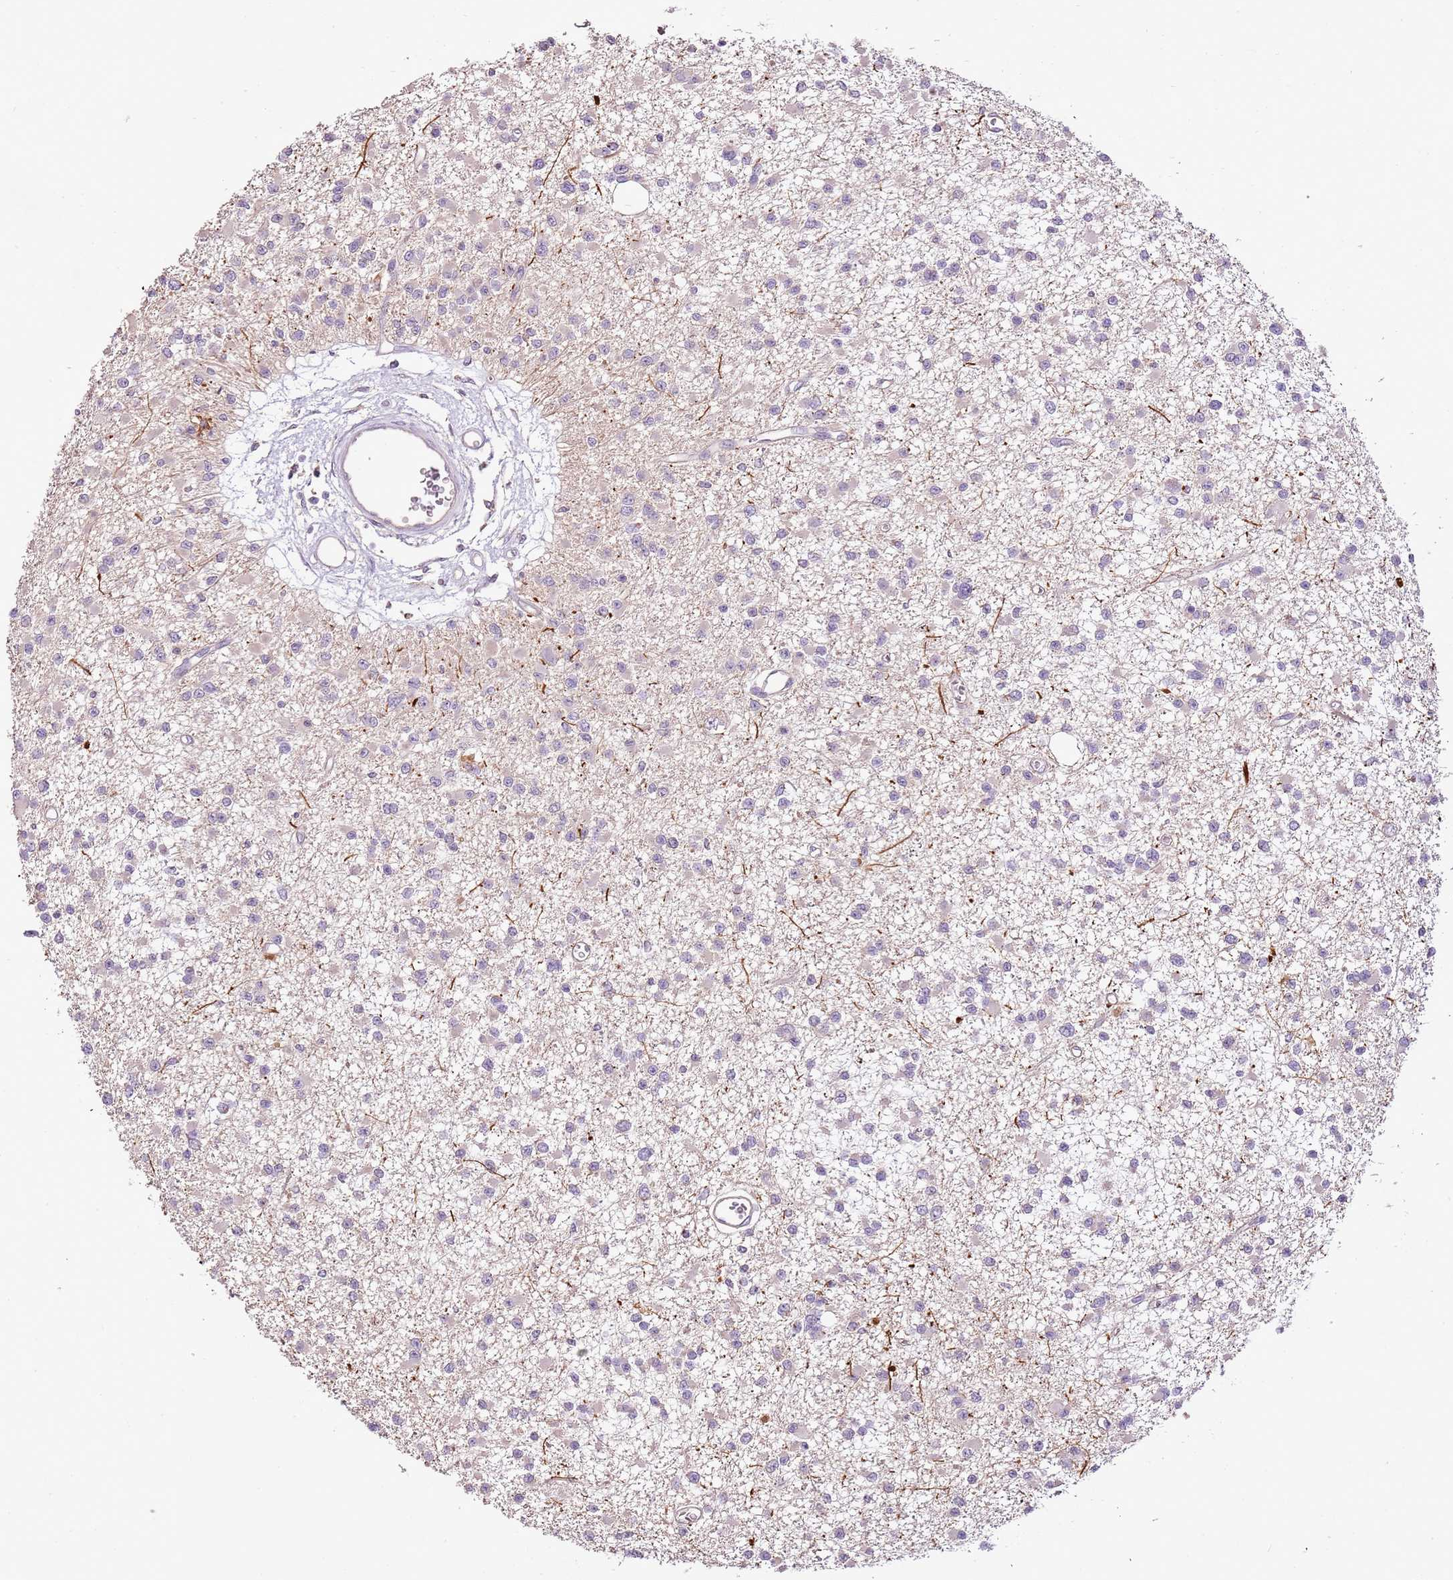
{"staining": {"intensity": "negative", "quantity": "none", "location": "none"}, "tissue": "glioma", "cell_type": "Tumor cells", "image_type": "cancer", "snomed": [{"axis": "morphology", "description": "Glioma, malignant, Low grade"}, {"axis": "topography", "description": "Brain"}], "caption": "The image exhibits no staining of tumor cells in malignant glioma (low-grade).", "gene": "CMKLR1", "patient": {"sex": "female", "age": 22}}